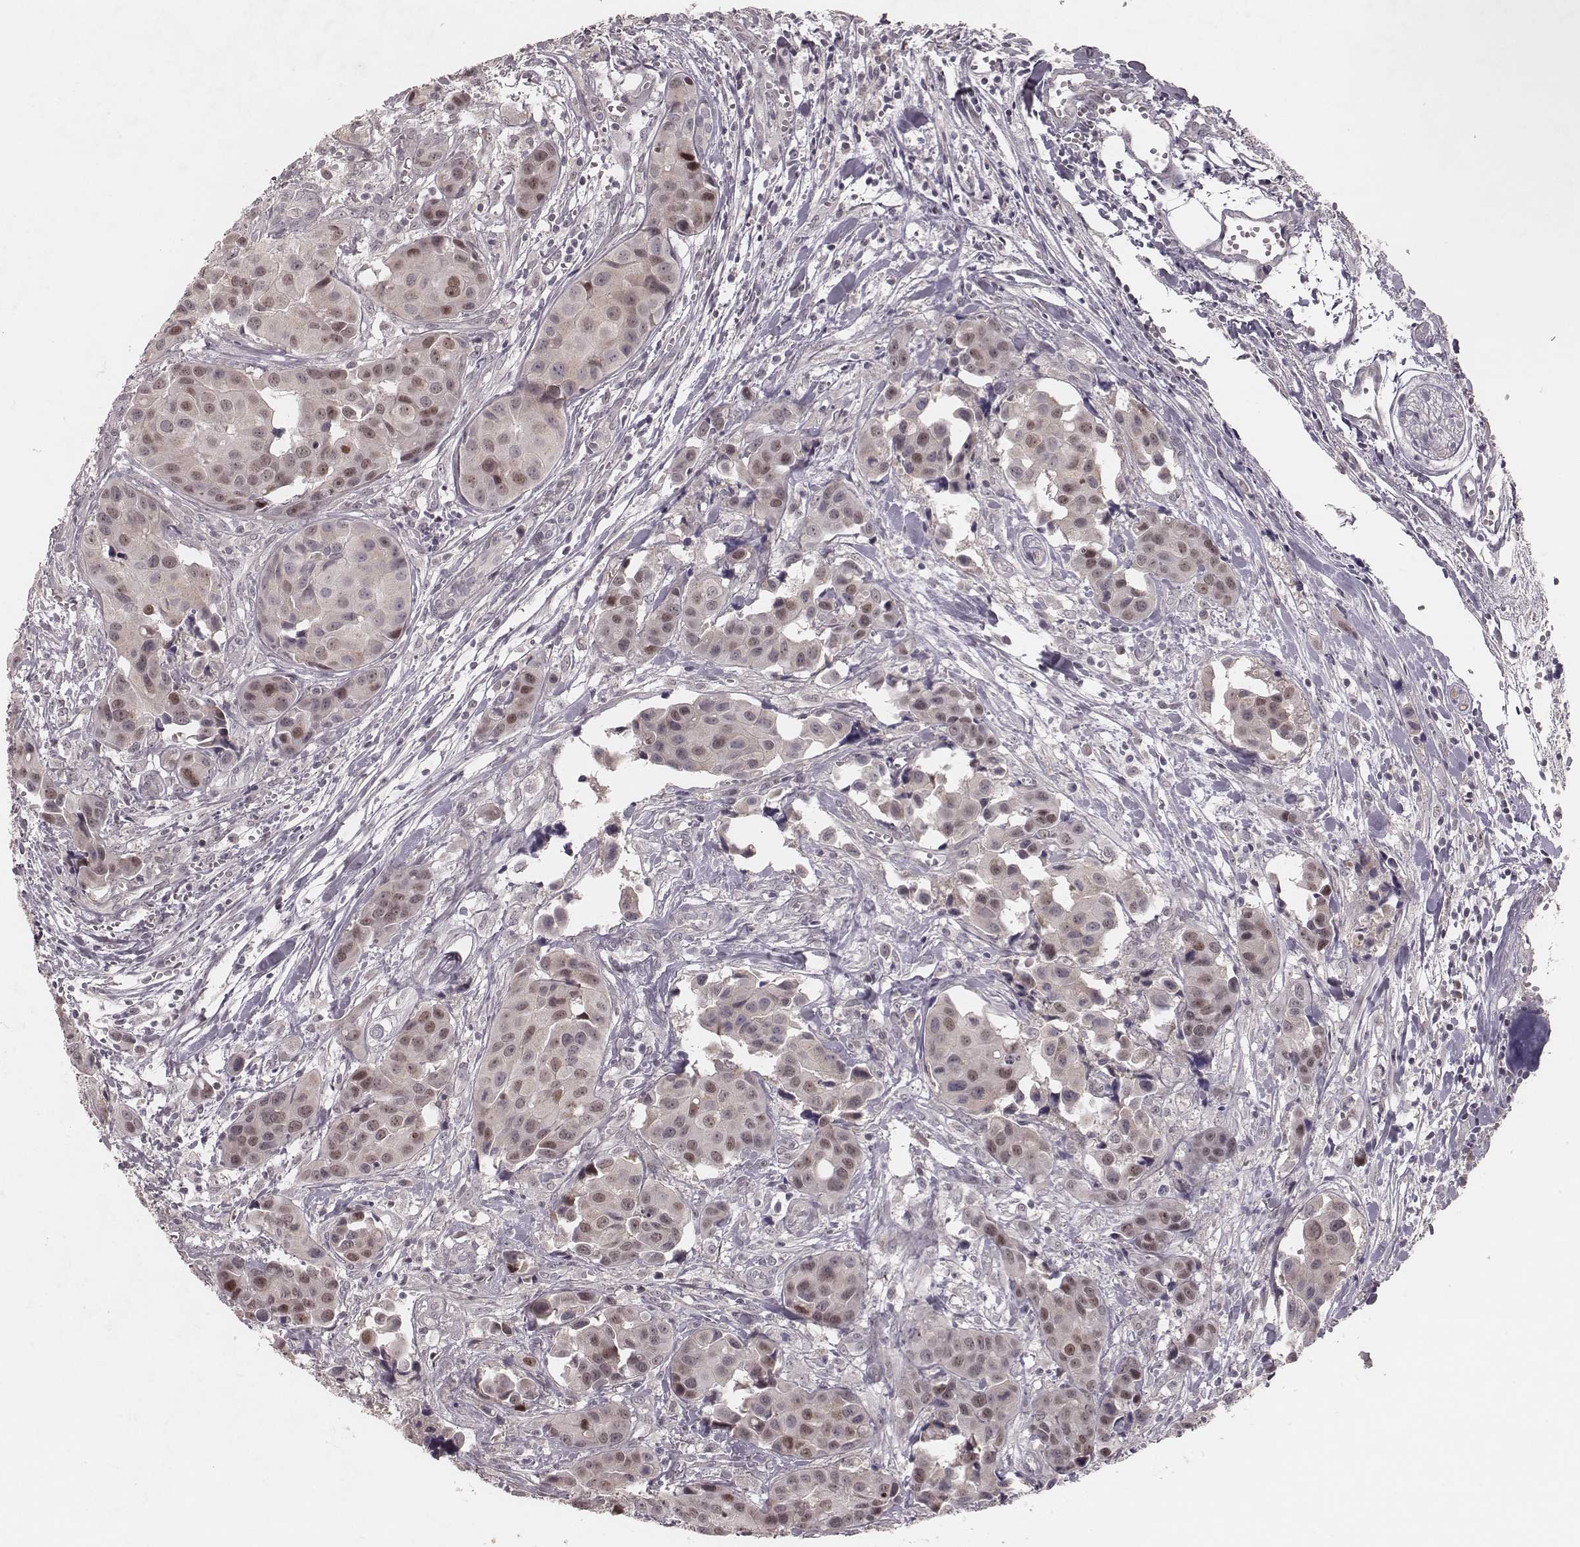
{"staining": {"intensity": "weak", "quantity": "25%-75%", "location": "nuclear"}, "tissue": "head and neck cancer", "cell_type": "Tumor cells", "image_type": "cancer", "snomed": [{"axis": "morphology", "description": "Adenocarcinoma, NOS"}, {"axis": "topography", "description": "Head-Neck"}], "caption": "Immunohistochemistry image of human head and neck cancer stained for a protein (brown), which demonstrates low levels of weak nuclear staining in approximately 25%-75% of tumor cells.", "gene": "FAM13B", "patient": {"sex": "male", "age": 76}}